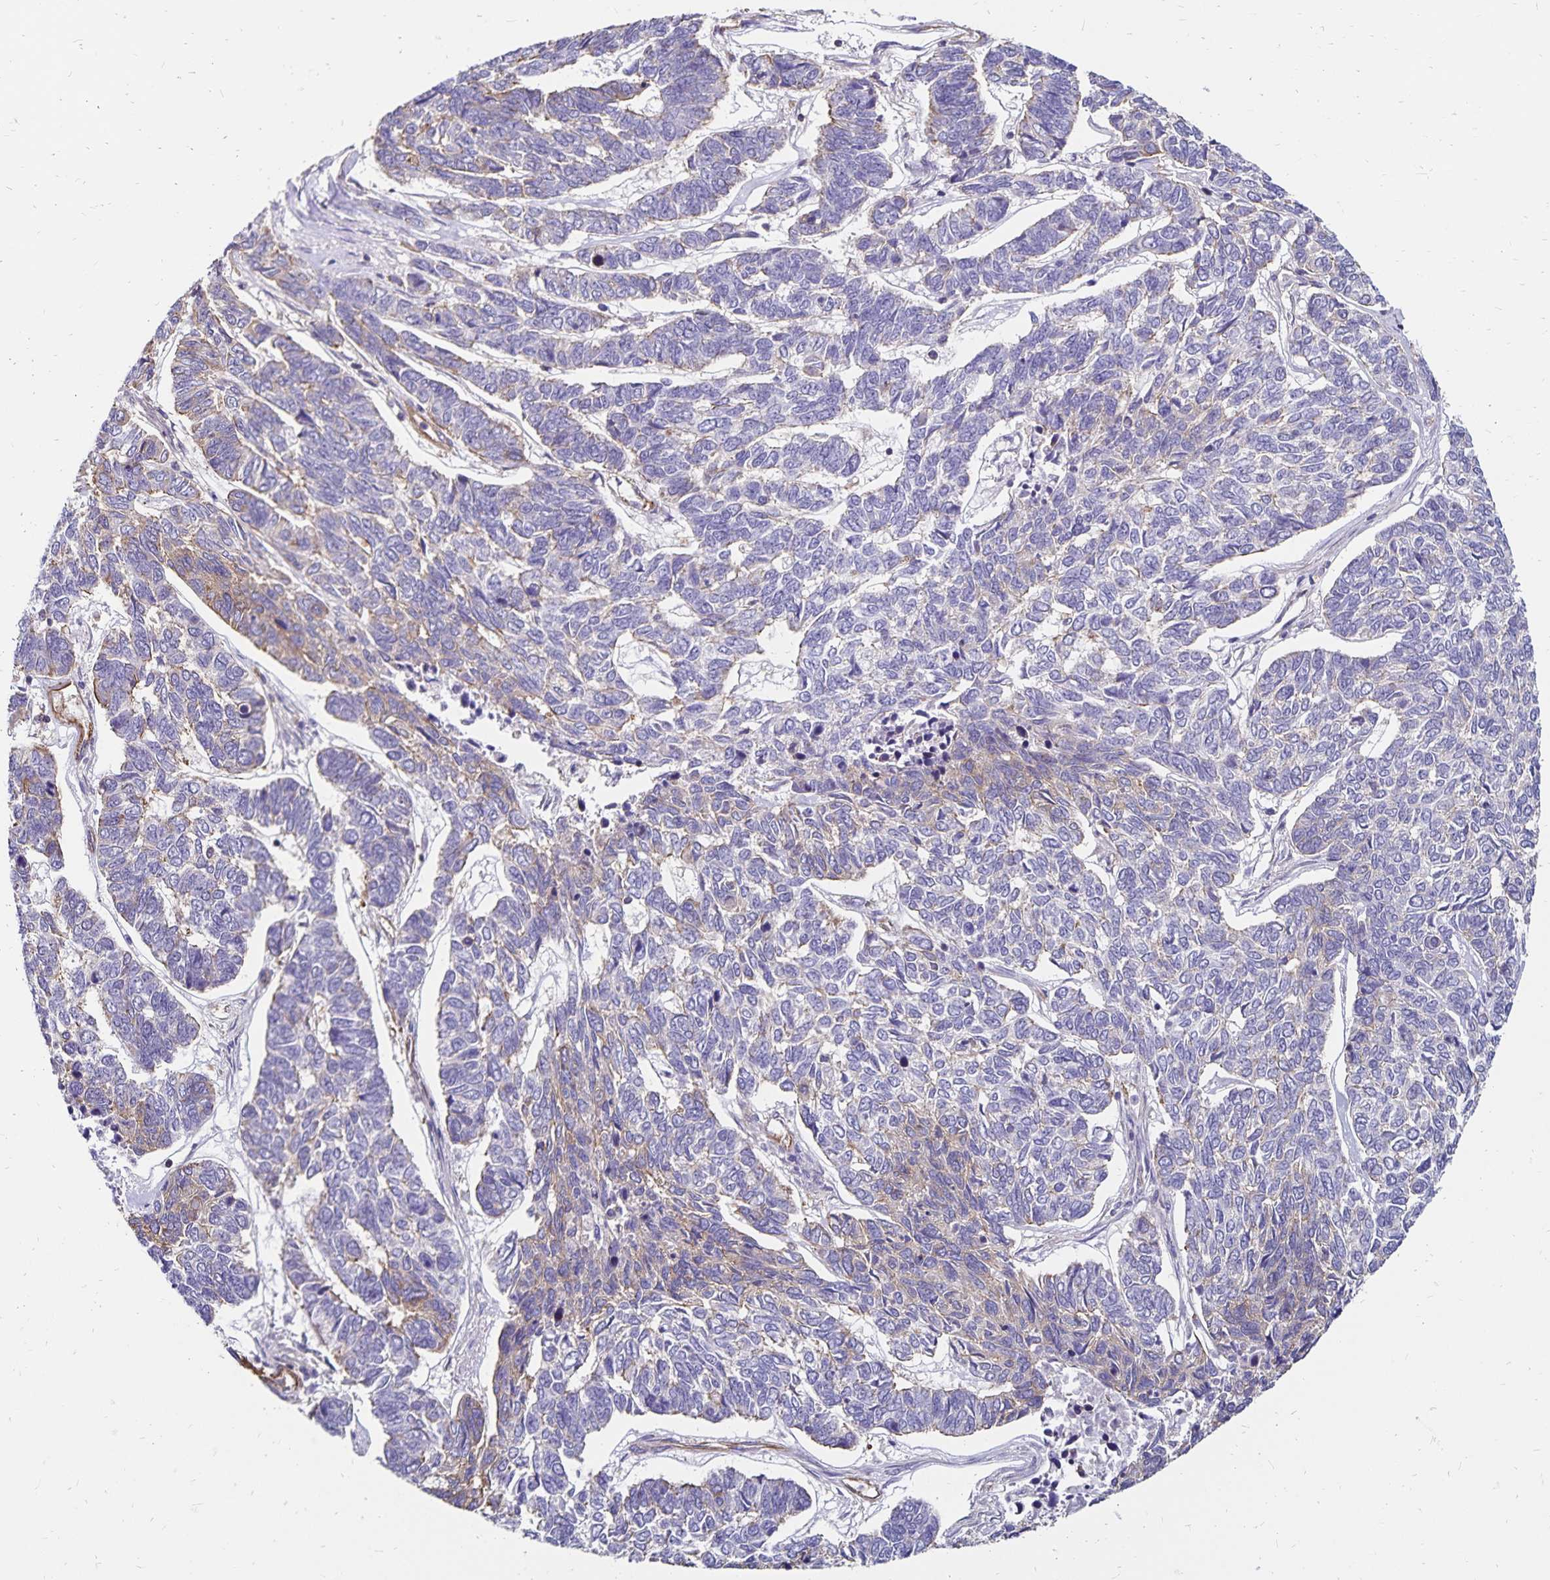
{"staining": {"intensity": "negative", "quantity": "none", "location": "none"}, "tissue": "skin cancer", "cell_type": "Tumor cells", "image_type": "cancer", "snomed": [{"axis": "morphology", "description": "Basal cell carcinoma"}, {"axis": "topography", "description": "Skin"}], "caption": "Tumor cells are negative for brown protein staining in skin basal cell carcinoma.", "gene": "RPRML", "patient": {"sex": "female", "age": 65}}